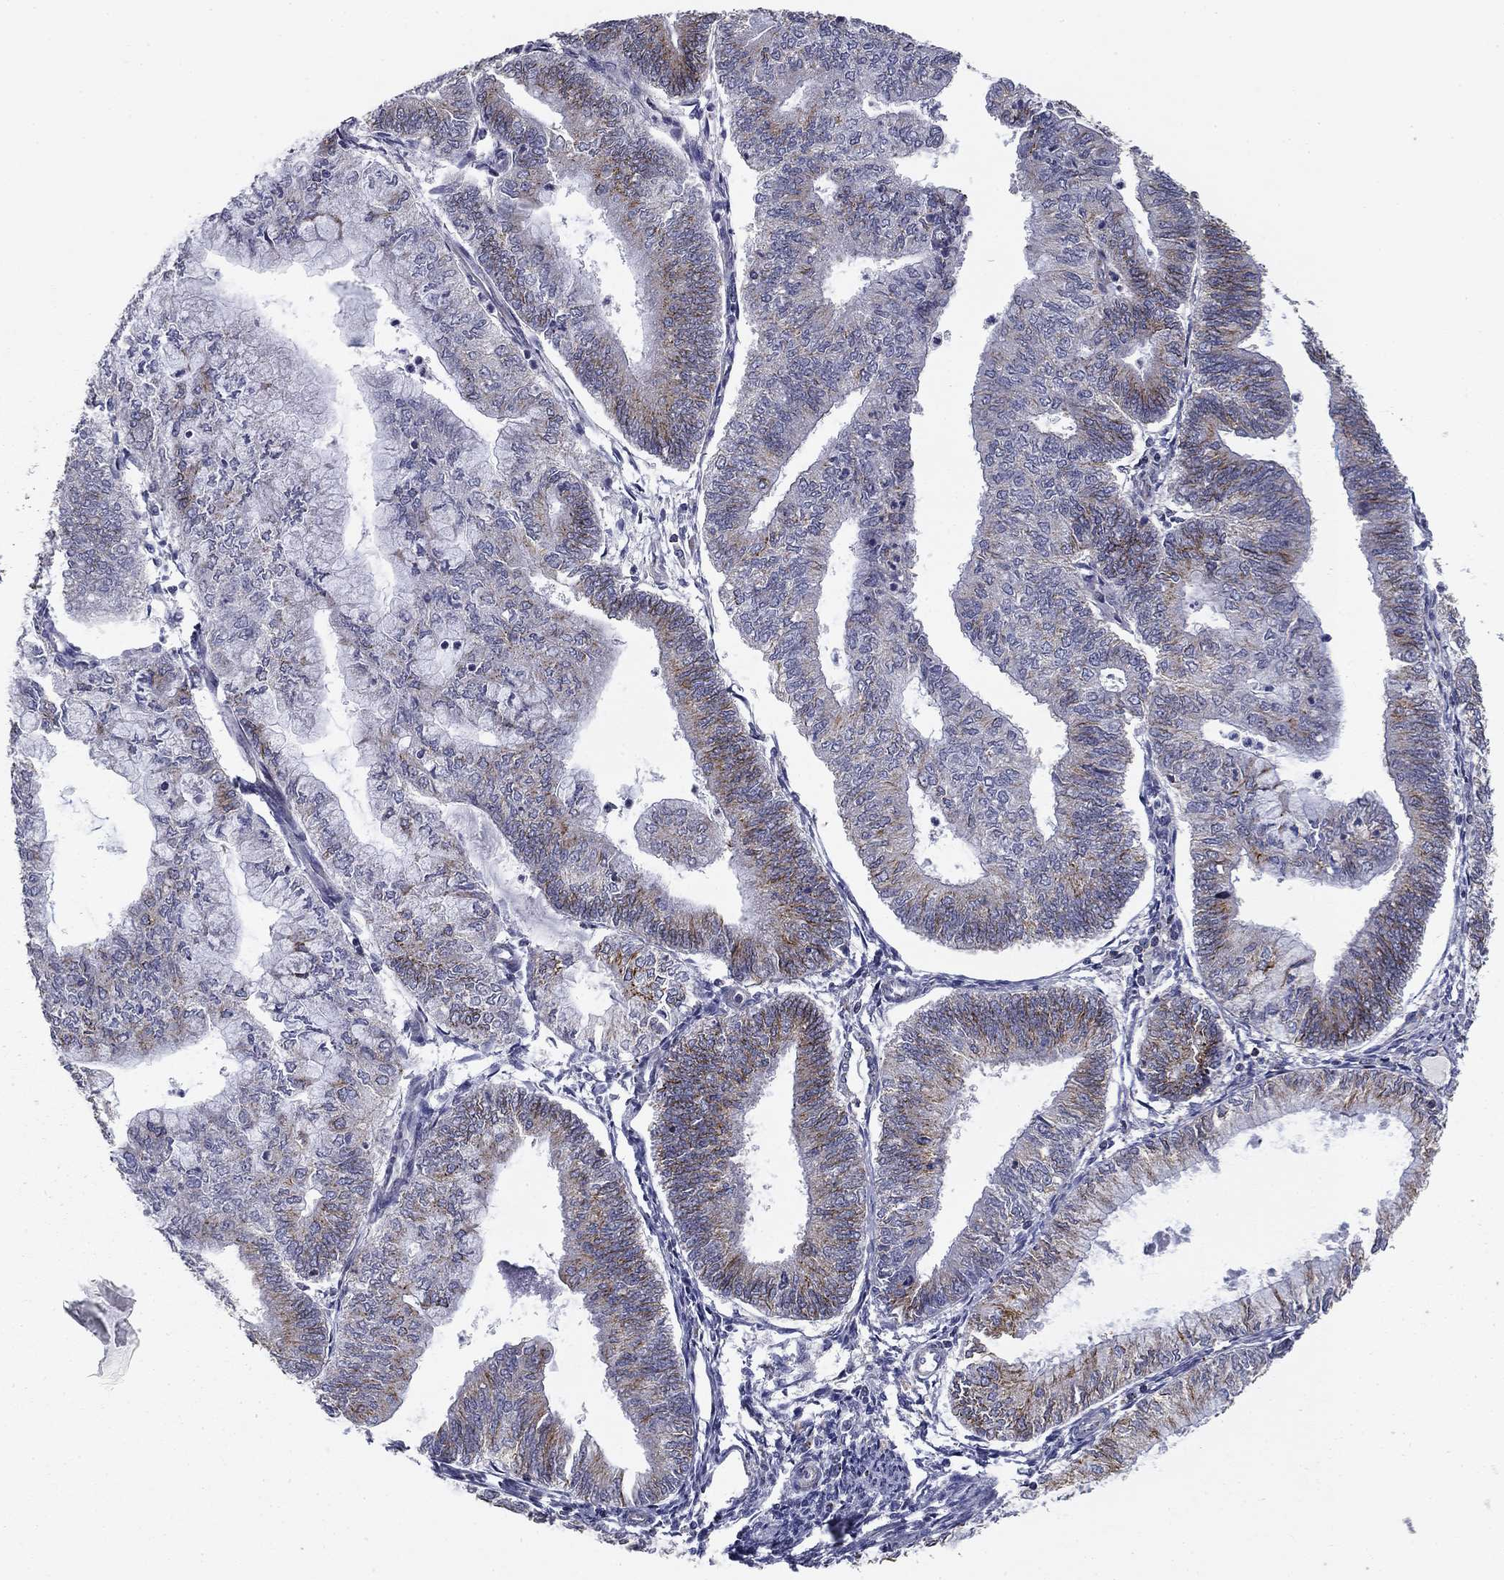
{"staining": {"intensity": "strong", "quantity": "<25%", "location": "cytoplasmic/membranous"}, "tissue": "endometrial cancer", "cell_type": "Tumor cells", "image_type": "cancer", "snomed": [{"axis": "morphology", "description": "Adenocarcinoma, NOS"}, {"axis": "topography", "description": "Endometrium"}], "caption": "This is an image of immunohistochemistry (IHC) staining of endometrial cancer, which shows strong positivity in the cytoplasmic/membranous of tumor cells.", "gene": "SEPTIN3", "patient": {"sex": "female", "age": 59}}